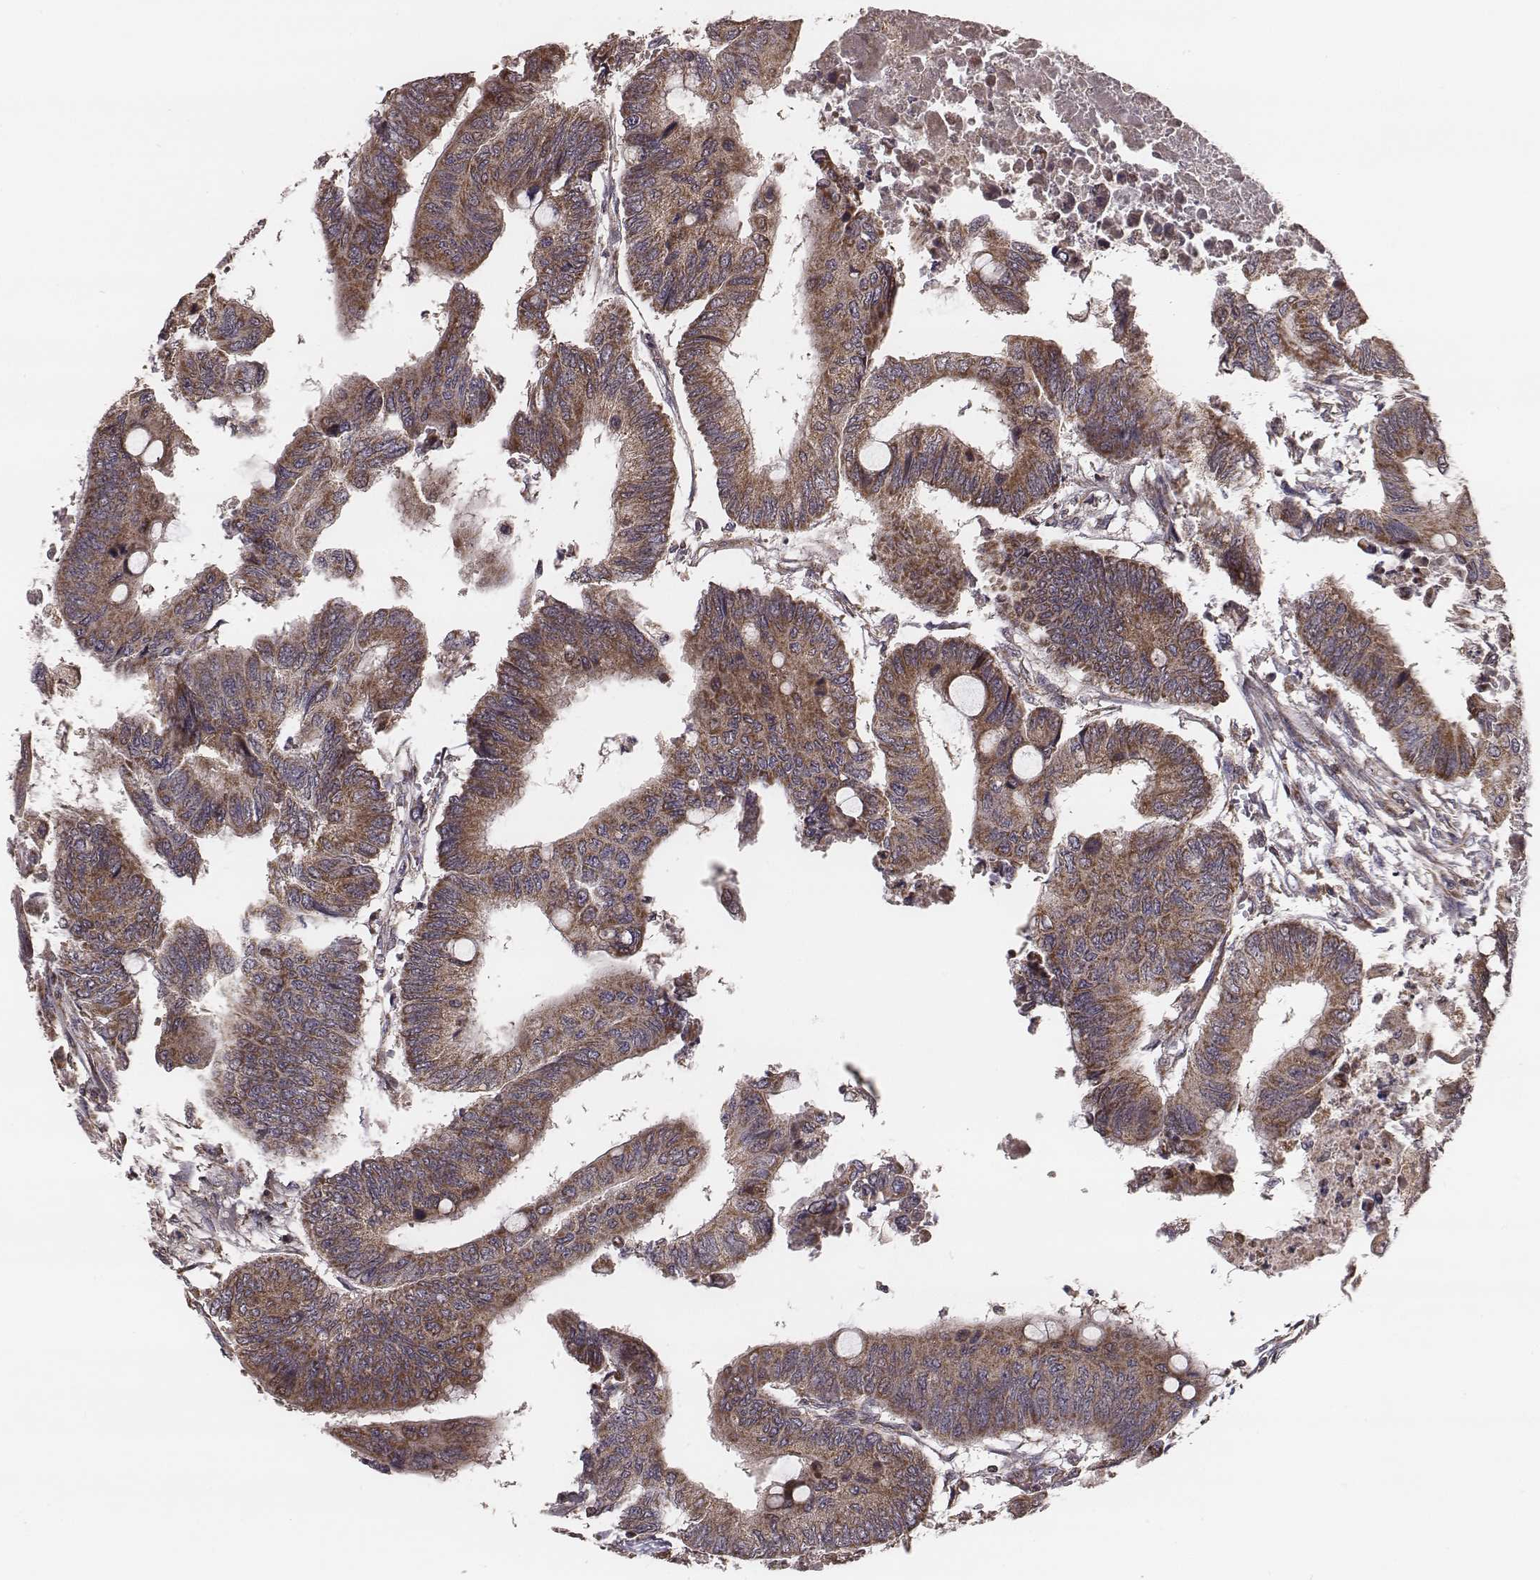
{"staining": {"intensity": "moderate", "quantity": ">75%", "location": "cytoplasmic/membranous"}, "tissue": "colorectal cancer", "cell_type": "Tumor cells", "image_type": "cancer", "snomed": [{"axis": "morphology", "description": "Normal tissue, NOS"}, {"axis": "morphology", "description": "Adenocarcinoma, NOS"}, {"axis": "topography", "description": "Rectum"}, {"axis": "topography", "description": "Peripheral nerve tissue"}], "caption": "Immunohistochemistry of human colorectal adenocarcinoma displays medium levels of moderate cytoplasmic/membranous expression in approximately >75% of tumor cells.", "gene": "ZDHHC21", "patient": {"sex": "male", "age": 92}}